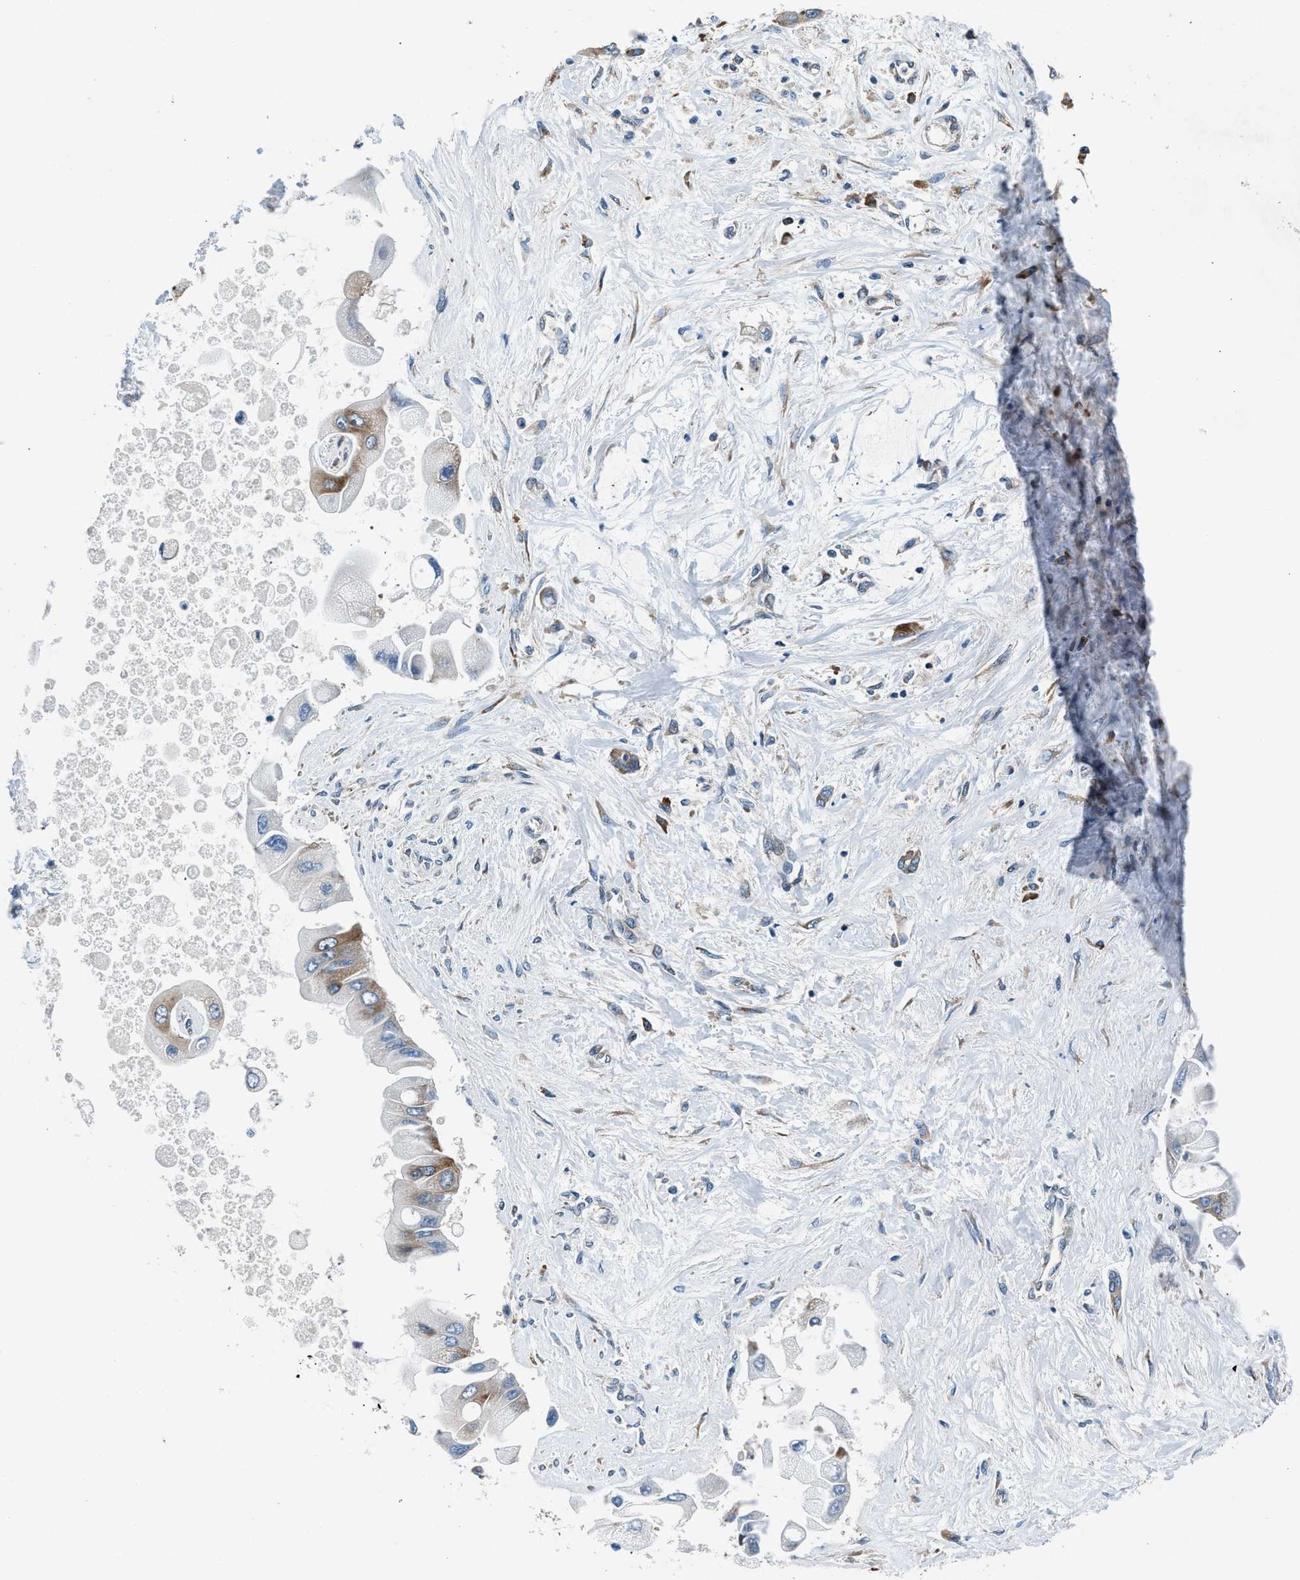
{"staining": {"intensity": "negative", "quantity": "none", "location": "none"}, "tissue": "liver cancer", "cell_type": "Tumor cells", "image_type": "cancer", "snomed": [{"axis": "morphology", "description": "Cholangiocarcinoma"}, {"axis": "topography", "description": "Liver"}], "caption": "Tumor cells are negative for protein expression in human liver cancer (cholangiocarcinoma). The staining is performed using DAB brown chromogen with nuclei counter-stained in using hematoxylin.", "gene": "PA2G4", "patient": {"sex": "male", "age": 50}}